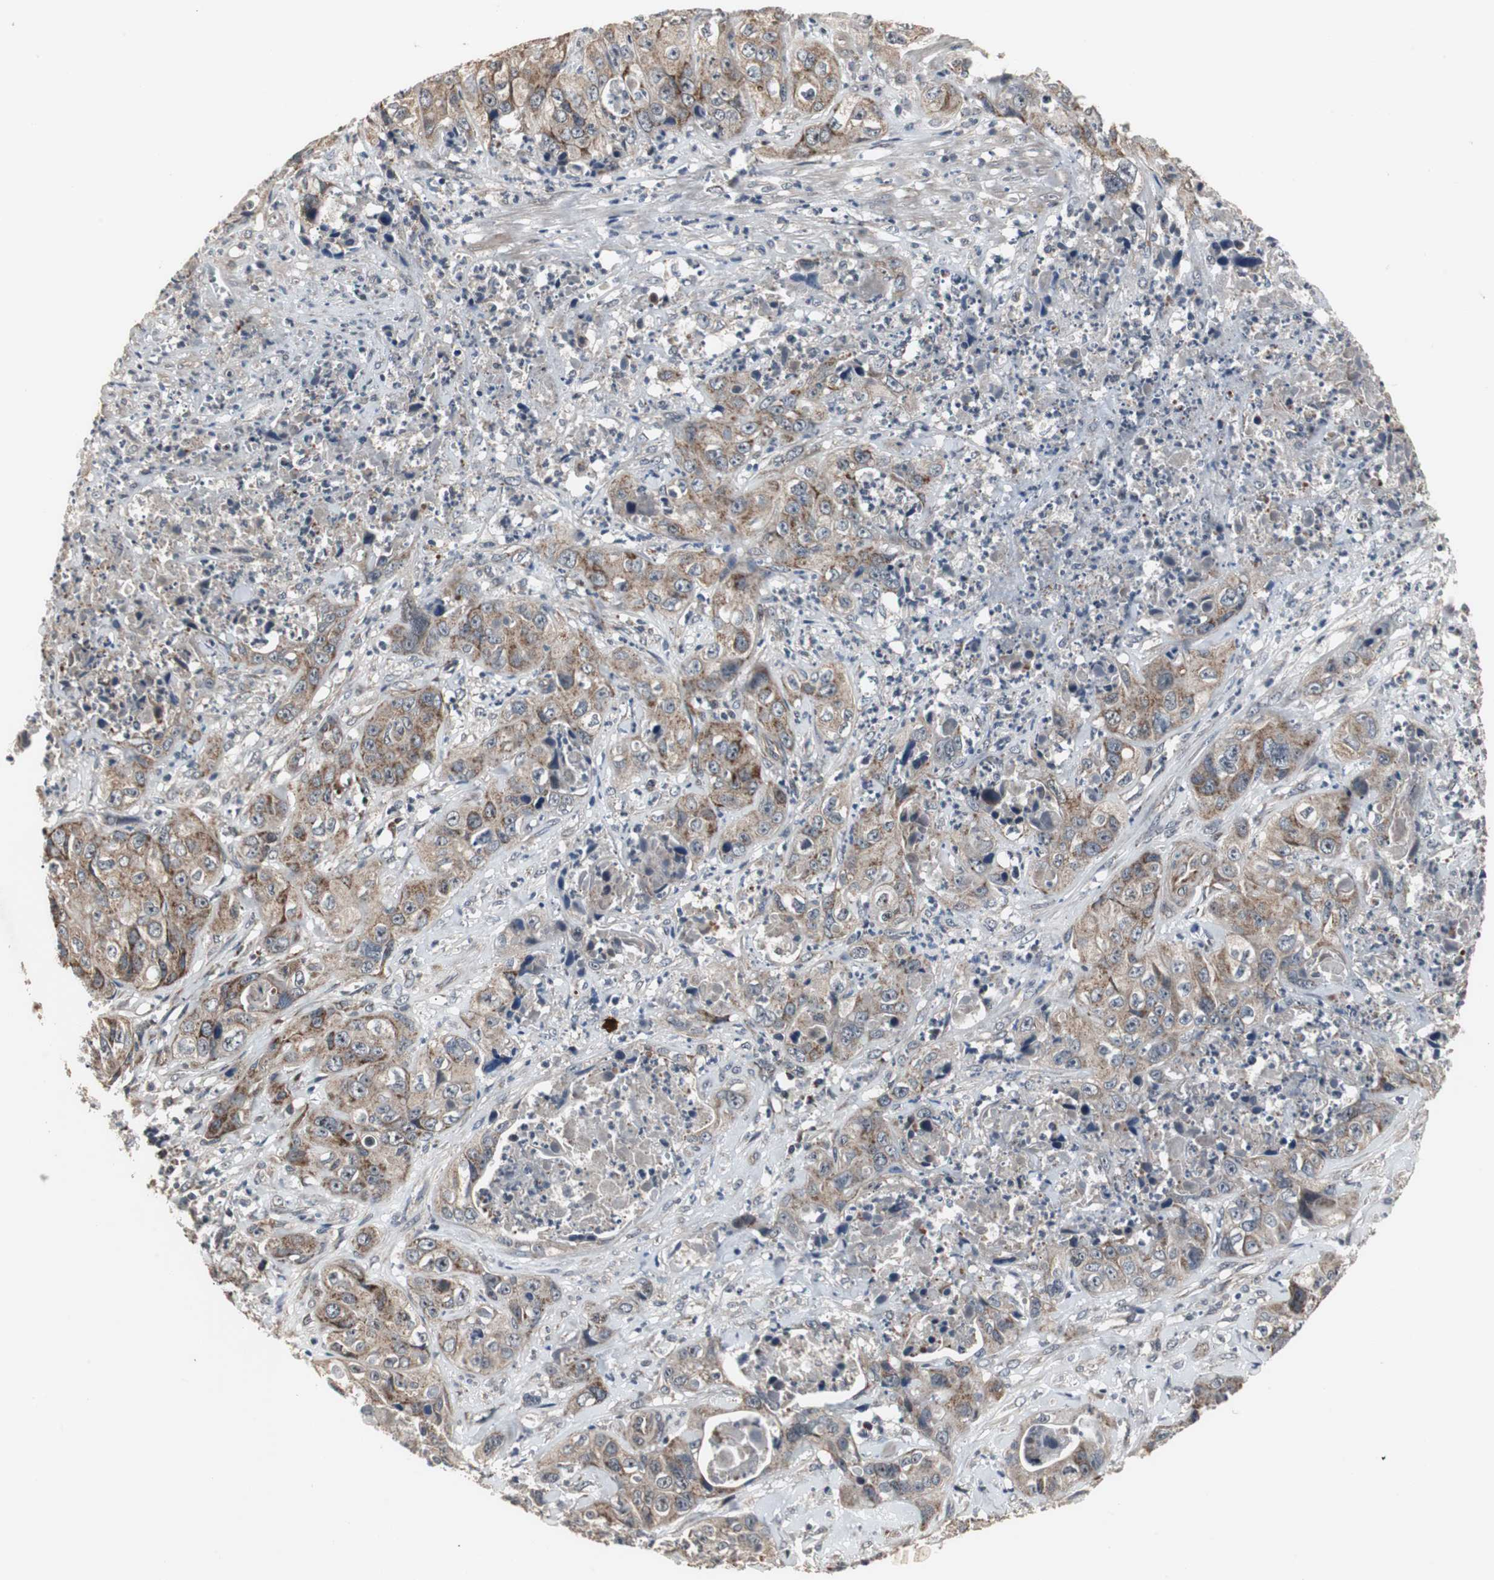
{"staining": {"intensity": "strong", "quantity": ">75%", "location": "cytoplasmic/membranous"}, "tissue": "liver cancer", "cell_type": "Tumor cells", "image_type": "cancer", "snomed": [{"axis": "morphology", "description": "Cholangiocarcinoma"}, {"axis": "topography", "description": "Liver"}], "caption": "Protein expression analysis of liver cholangiocarcinoma displays strong cytoplasmic/membranous expression in about >75% of tumor cells.", "gene": "MRPL40", "patient": {"sex": "female", "age": 61}}